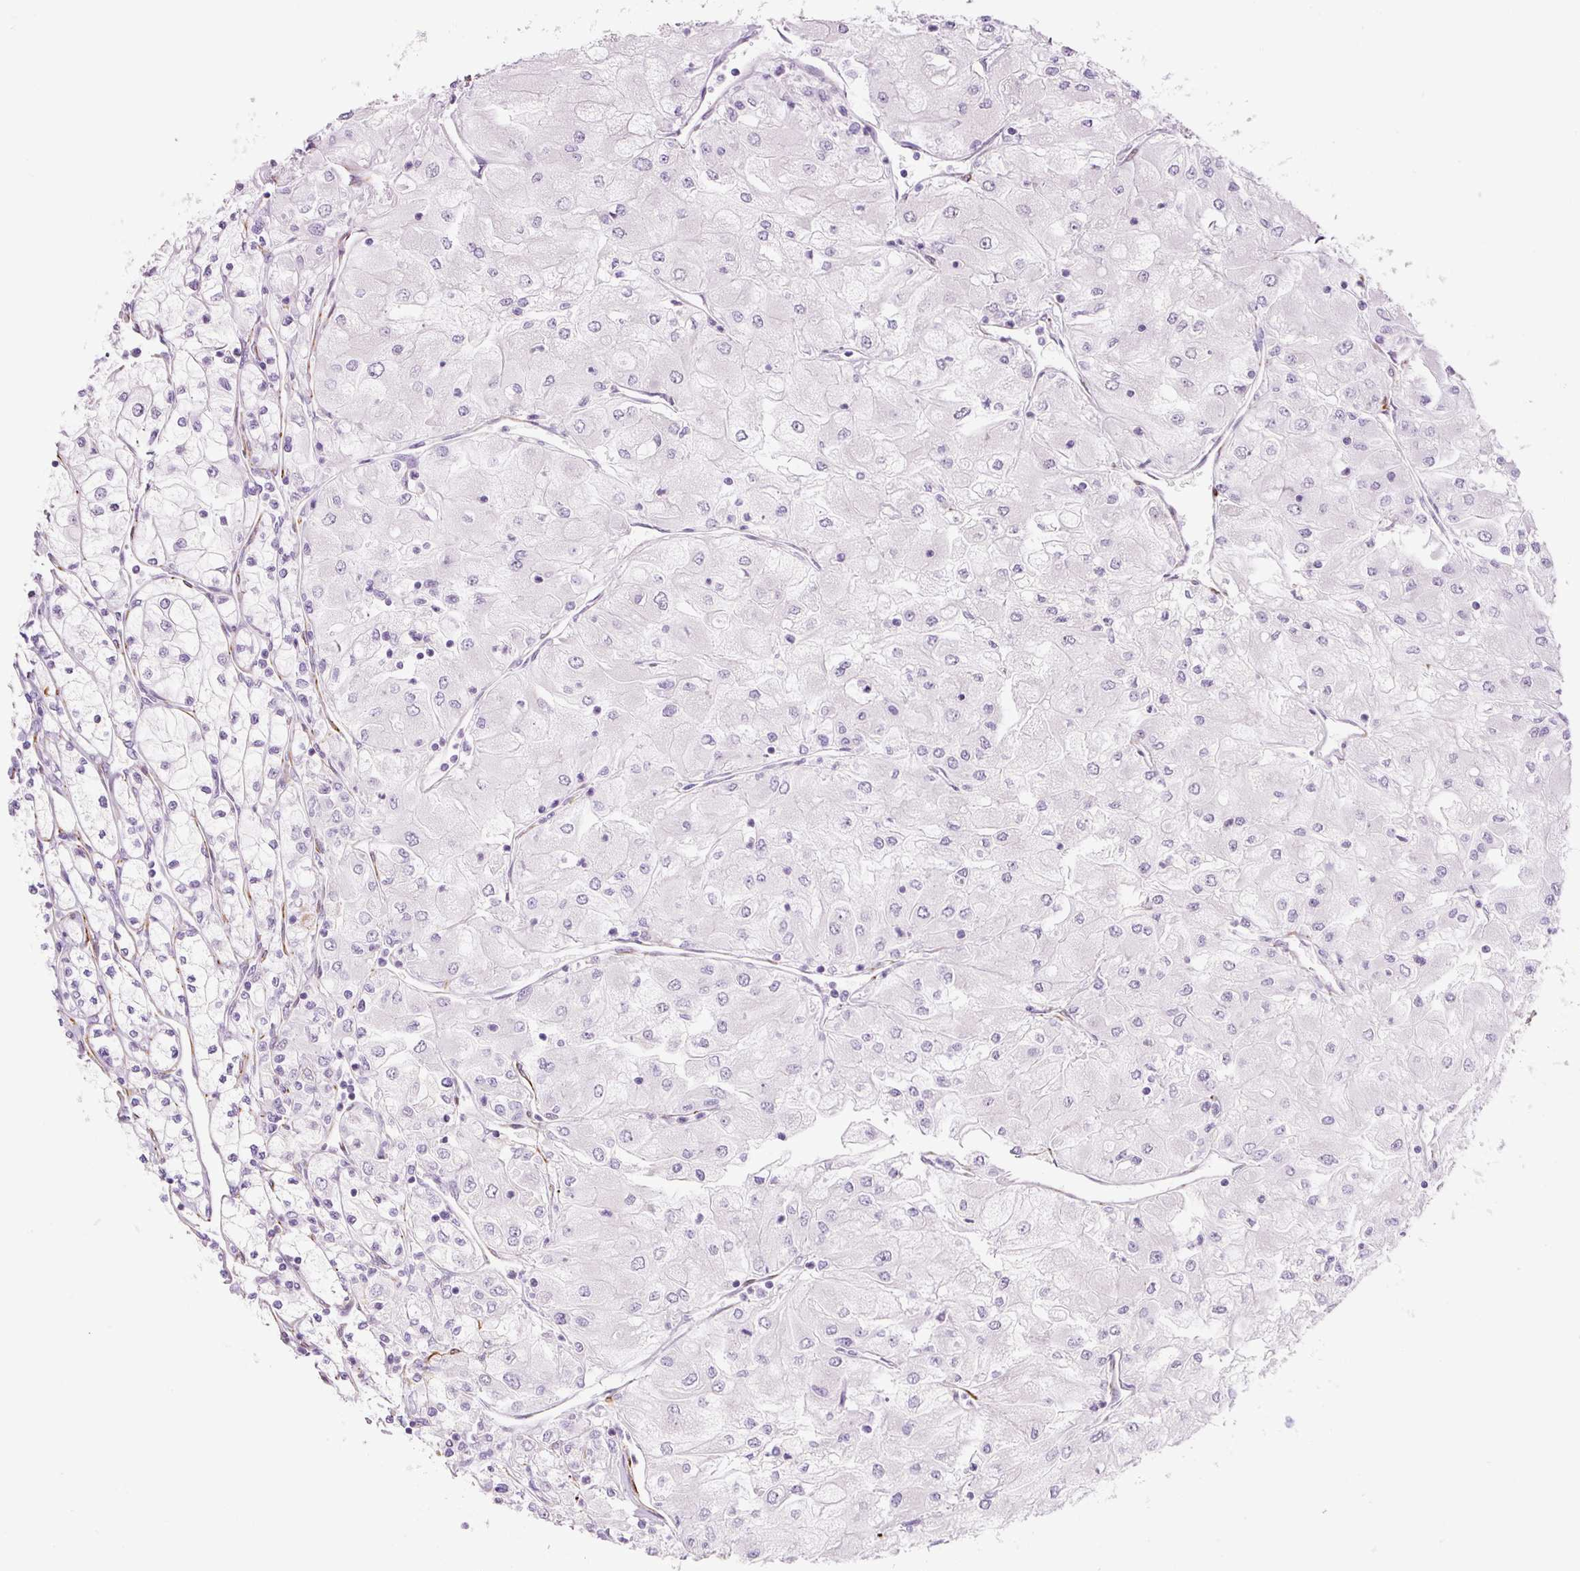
{"staining": {"intensity": "negative", "quantity": "none", "location": "none"}, "tissue": "renal cancer", "cell_type": "Tumor cells", "image_type": "cancer", "snomed": [{"axis": "morphology", "description": "Adenocarcinoma, NOS"}, {"axis": "topography", "description": "Kidney"}], "caption": "This is a micrograph of IHC staining of adenocarcinoma (renal), which shows no staining in tumor cells.", "gene": "NES", "patient": {"sex": "male", "age": 80}}